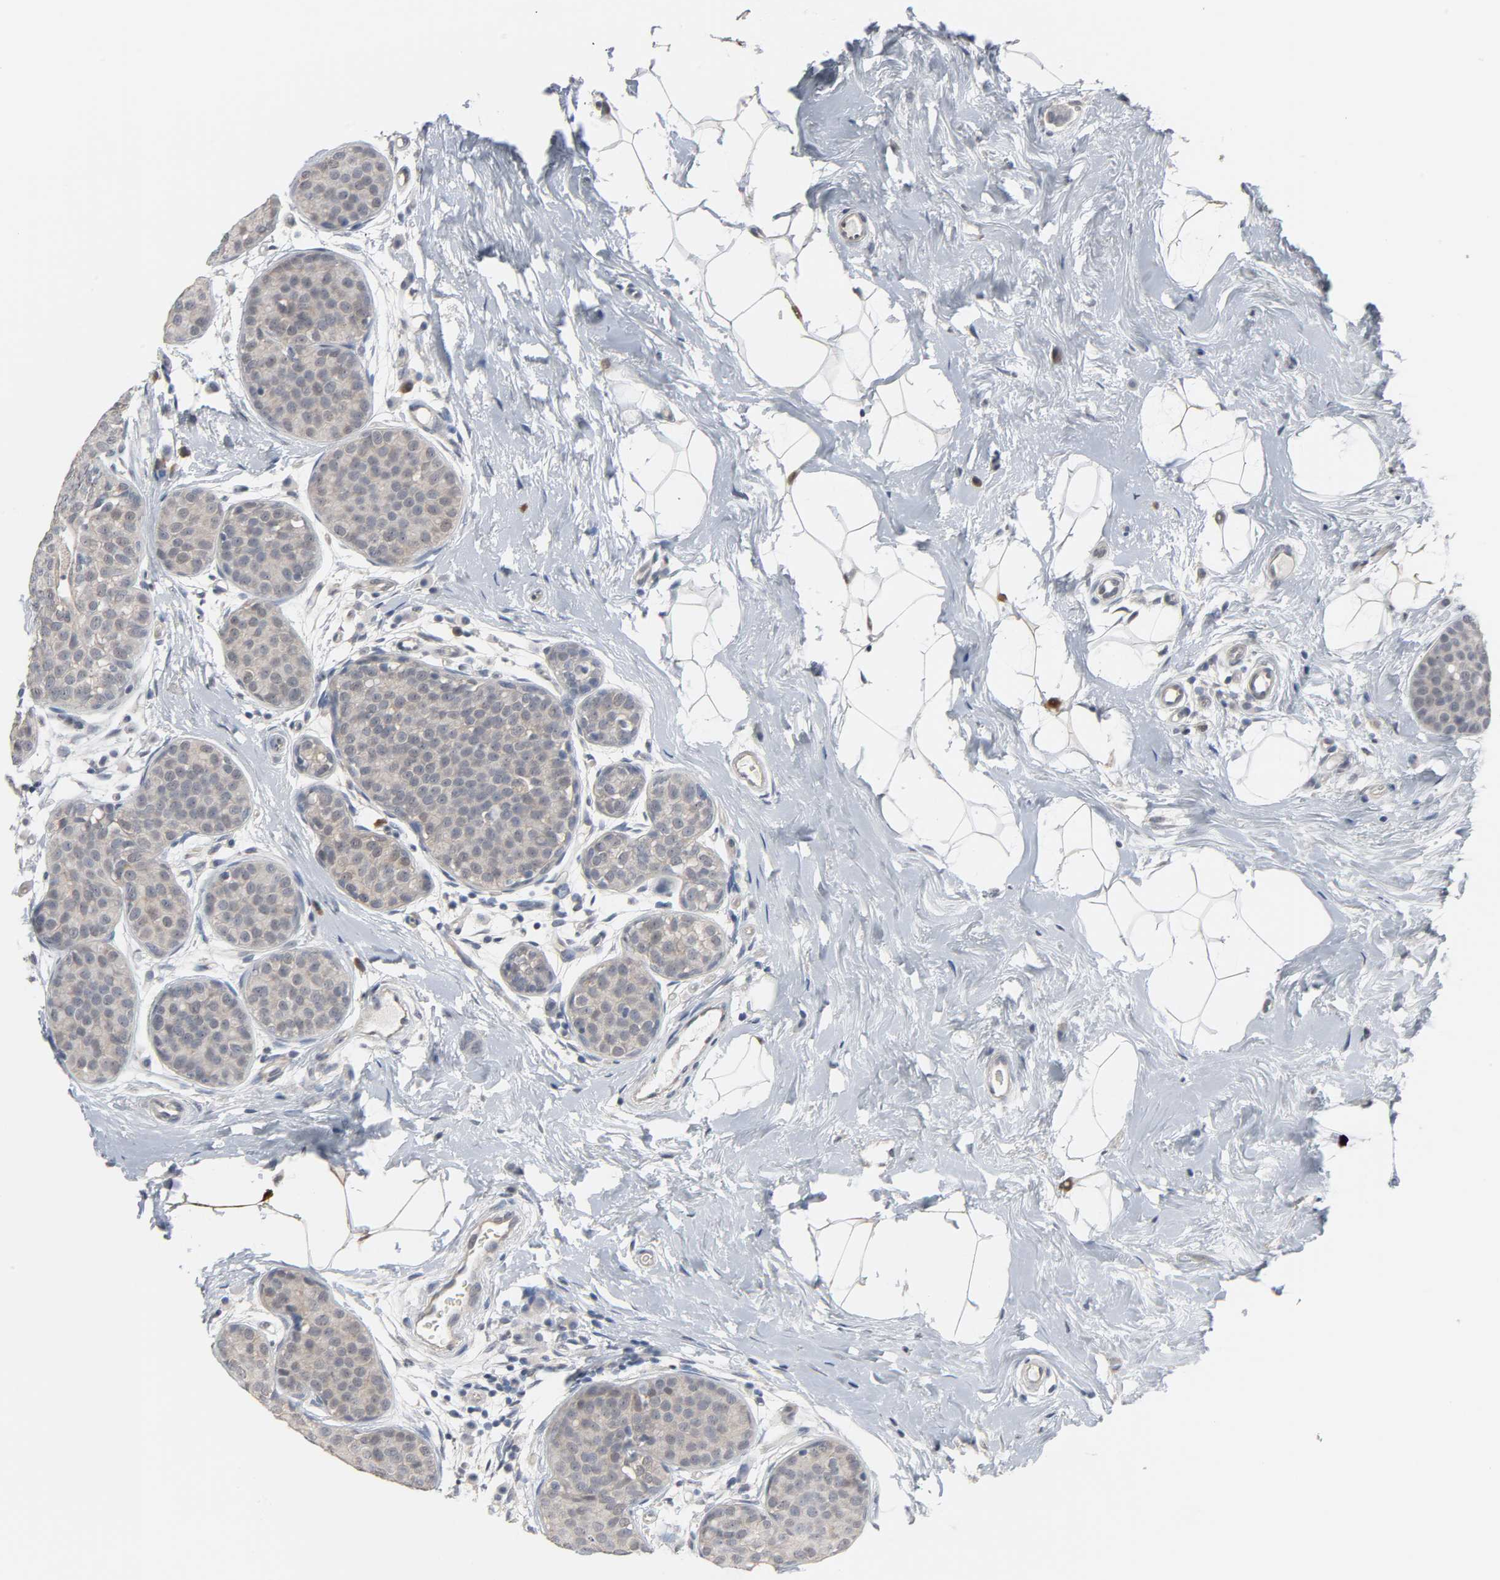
{"staining": {"intensity": "weak", "quantity": "25%-75%", "location": "cytoplasmic/membranous"}, "tissue": "breast cancer", "cell_type": "Tumor cells", "image_type": "cancer", "snomed": [{"axis": "morphology", "description": "Lobular carcinoma, in situ"}, {"axis": "morphology", "description": "Lobular carcinoma"}, {"axis": "topography", "description": "Breast"}], "caption": "Breast lobular carcinoma stained with a brown dye demonstrates weak cytoplasmic/membranous positive staining in approximately 25%-75% of tumor cells.", "gene": "ACSS2", "patient": {"sex": "female", "age": 41}}